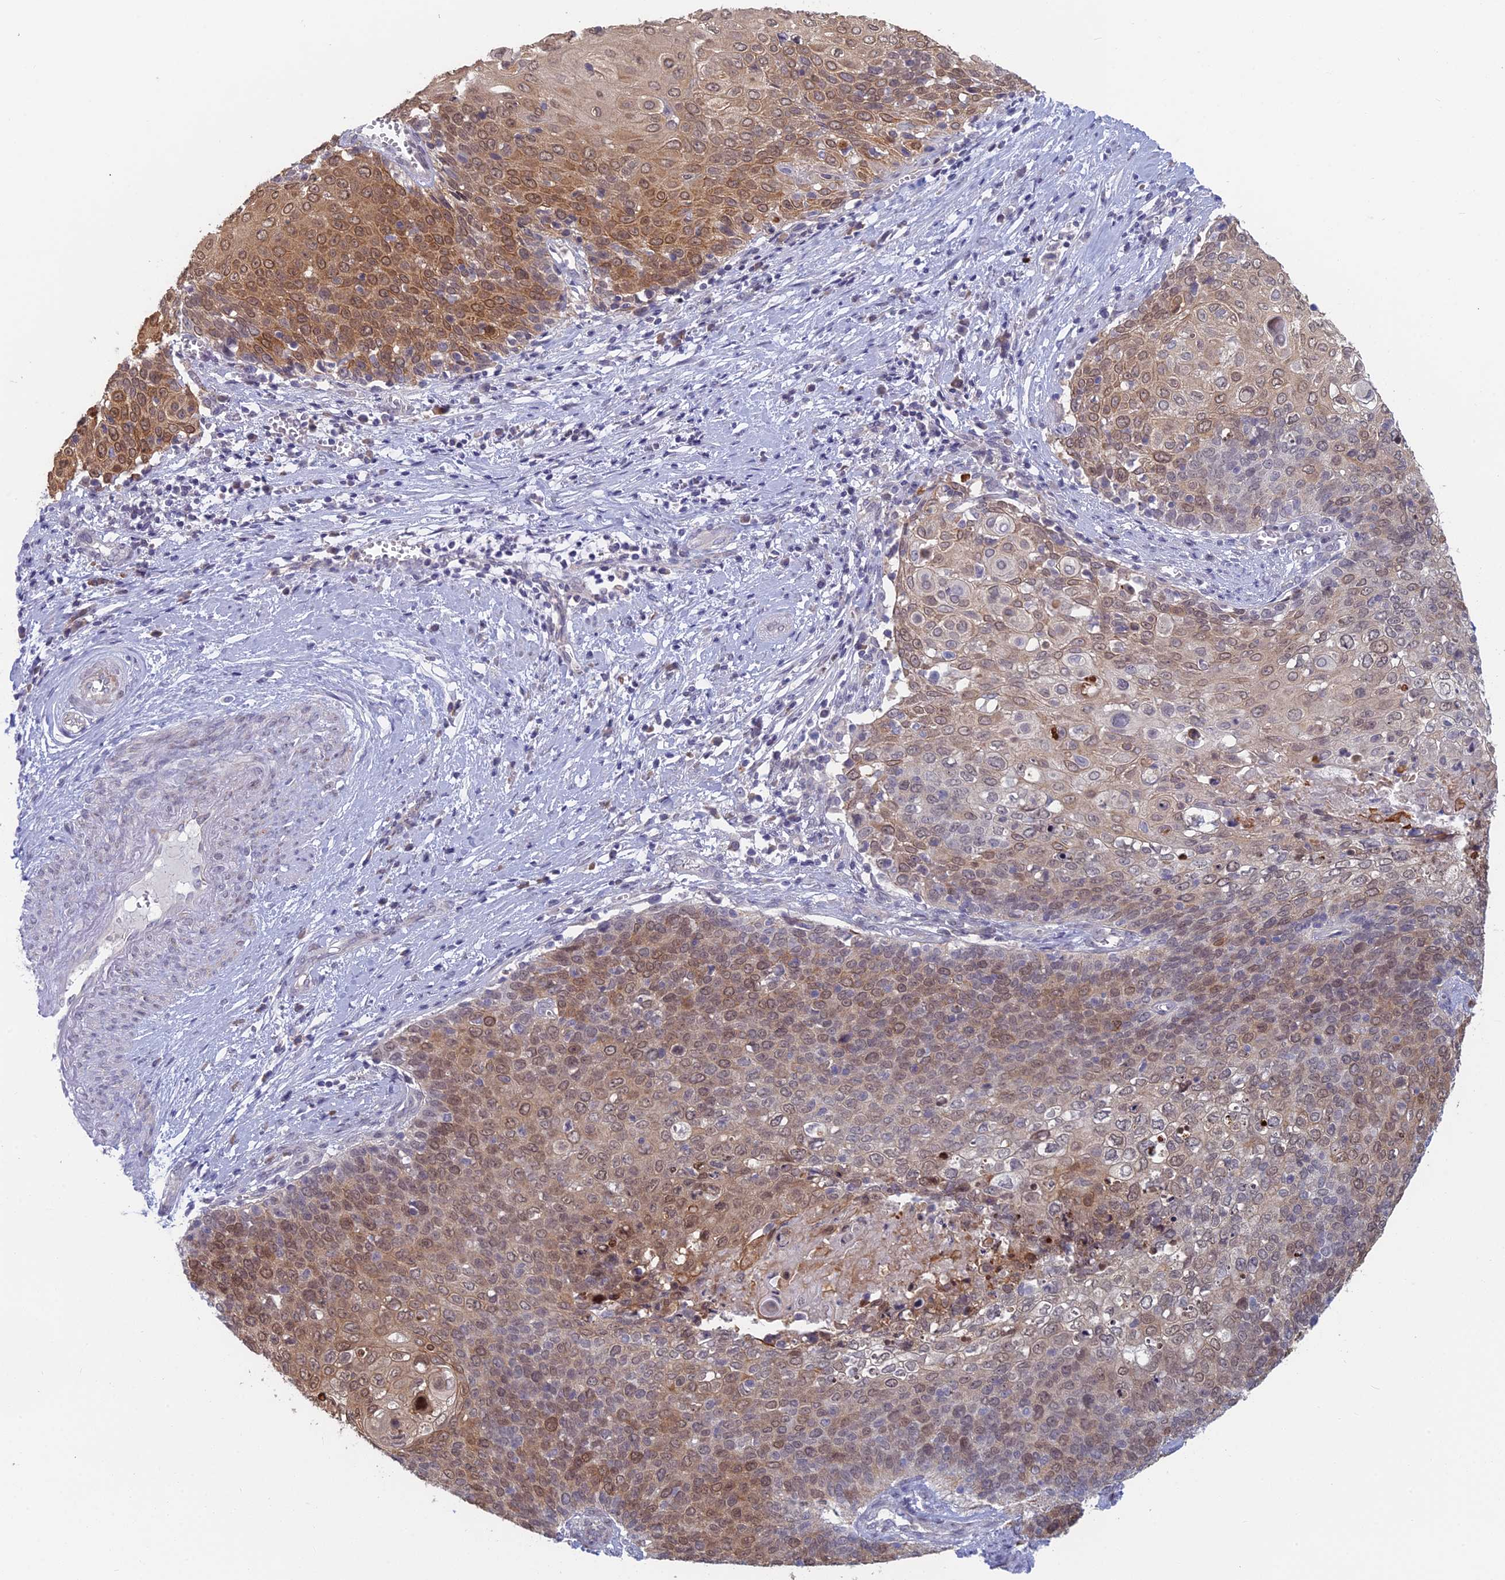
{"staining": {"intensity": "moderate", "quantity": ">75%", "location": "cytoplasmic/membranous,nuclear"}, "tissue": "cervical cancer", "cell_type": "Tumor cells", "image_type": "cancer", "snomed": [{"axis": "morphology", "description": "Squamous cell carcinoma, NOS"}, {"axis": "topography", "description": "Cervix"}], "caption": "Tumor cells display medium levels of moderate cytoplasmic/membranous and nuclear staining in approximately >75% of cells in cervical cancer (squamous cell carcinoma).", "gene": "PPP1R26", "patient": {"sex": "female", "age": 39}}